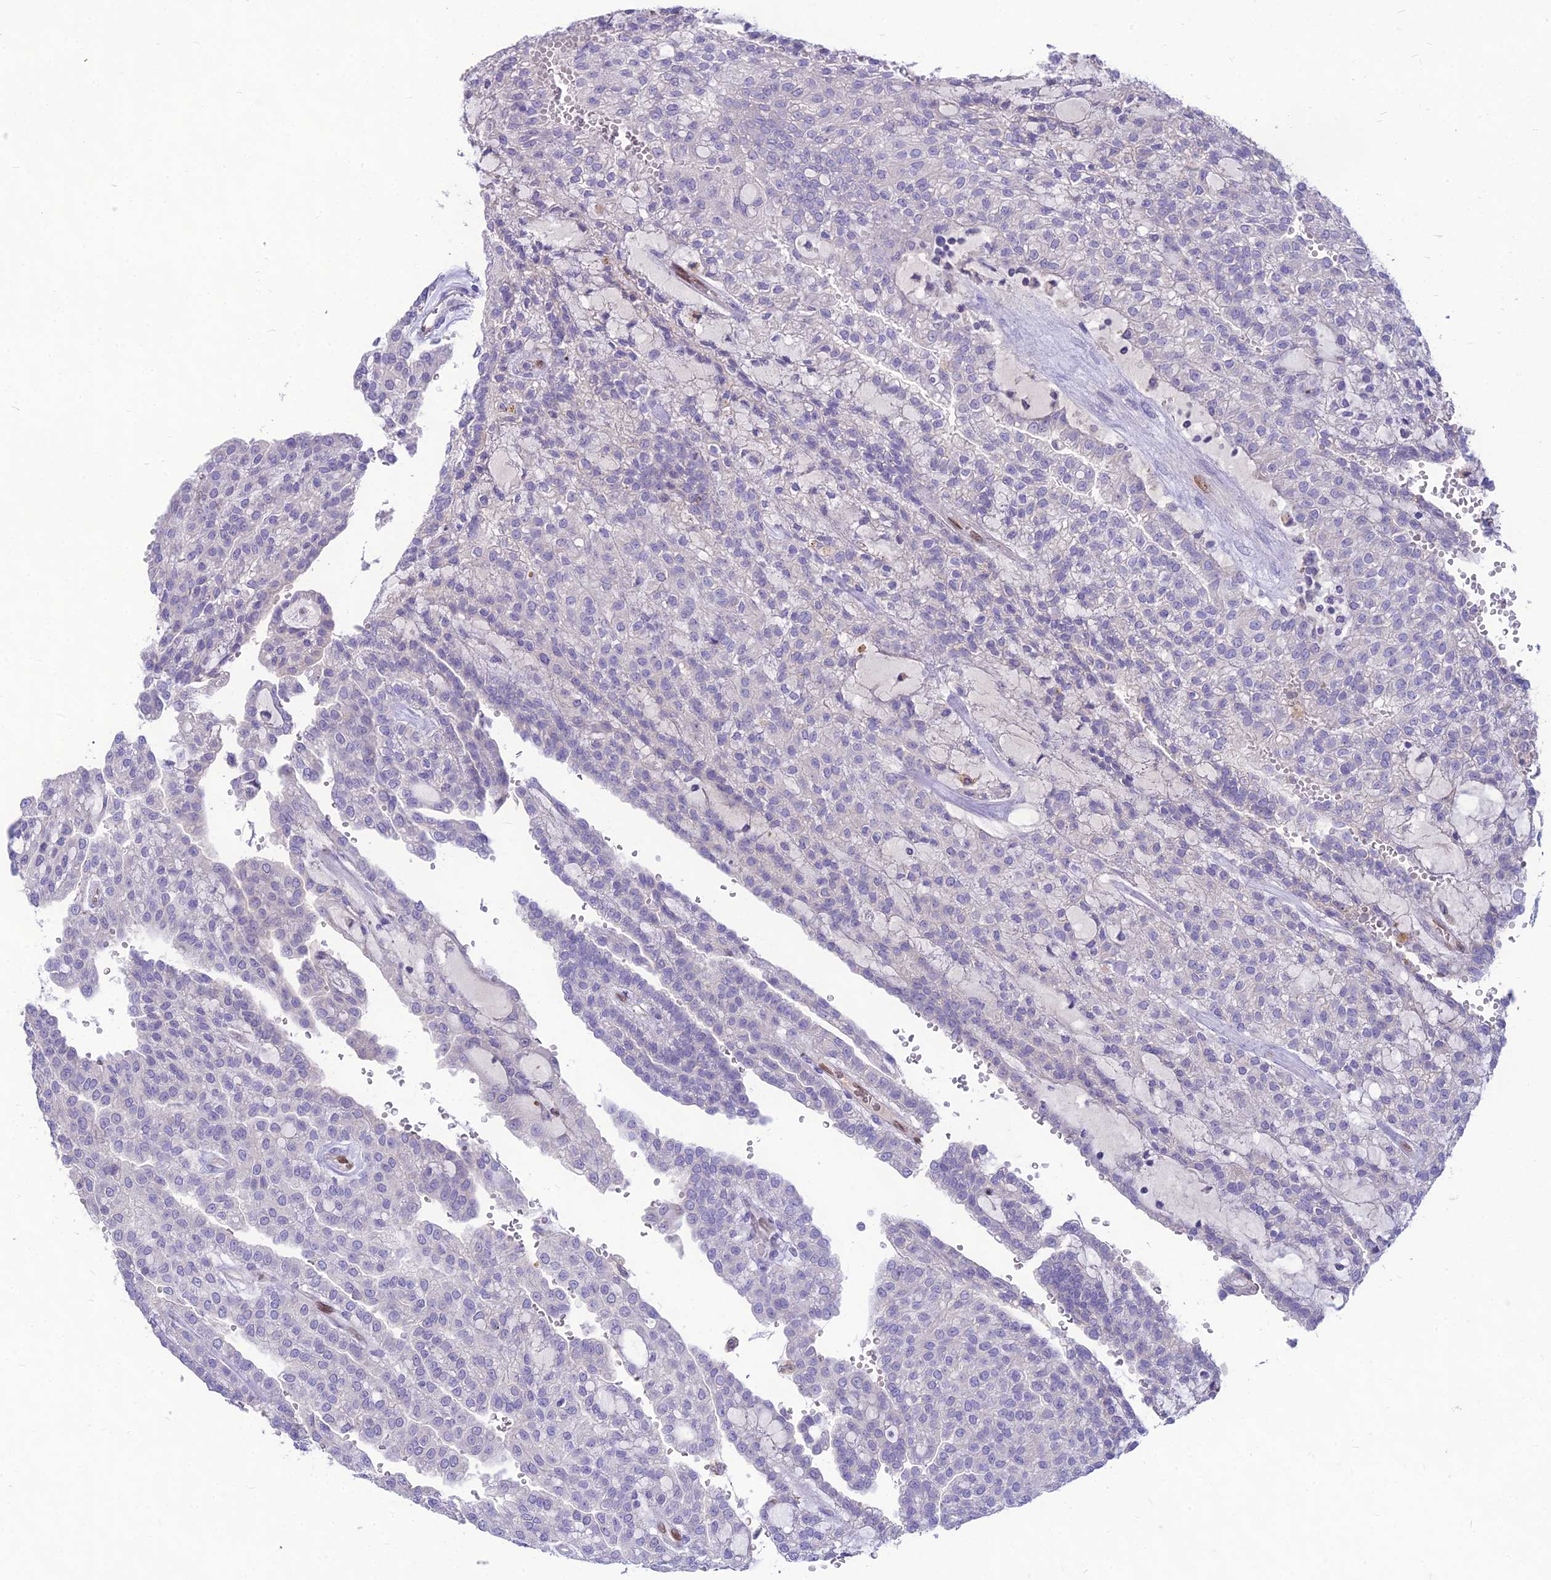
{"staining": {"intensity": "negative", "quantity": "none", "location": "none"}, "tissue": "renal cancer", "cell_type": "Tumor cells", "image_type": "cancer", "snomed": [{"axis": "morphology", "description": "Adenocarcinoma, NOS"}, {"axis": "topography", "description": "Kidney"}], "caption": "The histopathology image shows no significant staining in tumor cells of renal cancer.", "gene": "NOVA2", "patient": {"sex": "male", "age": 63}}